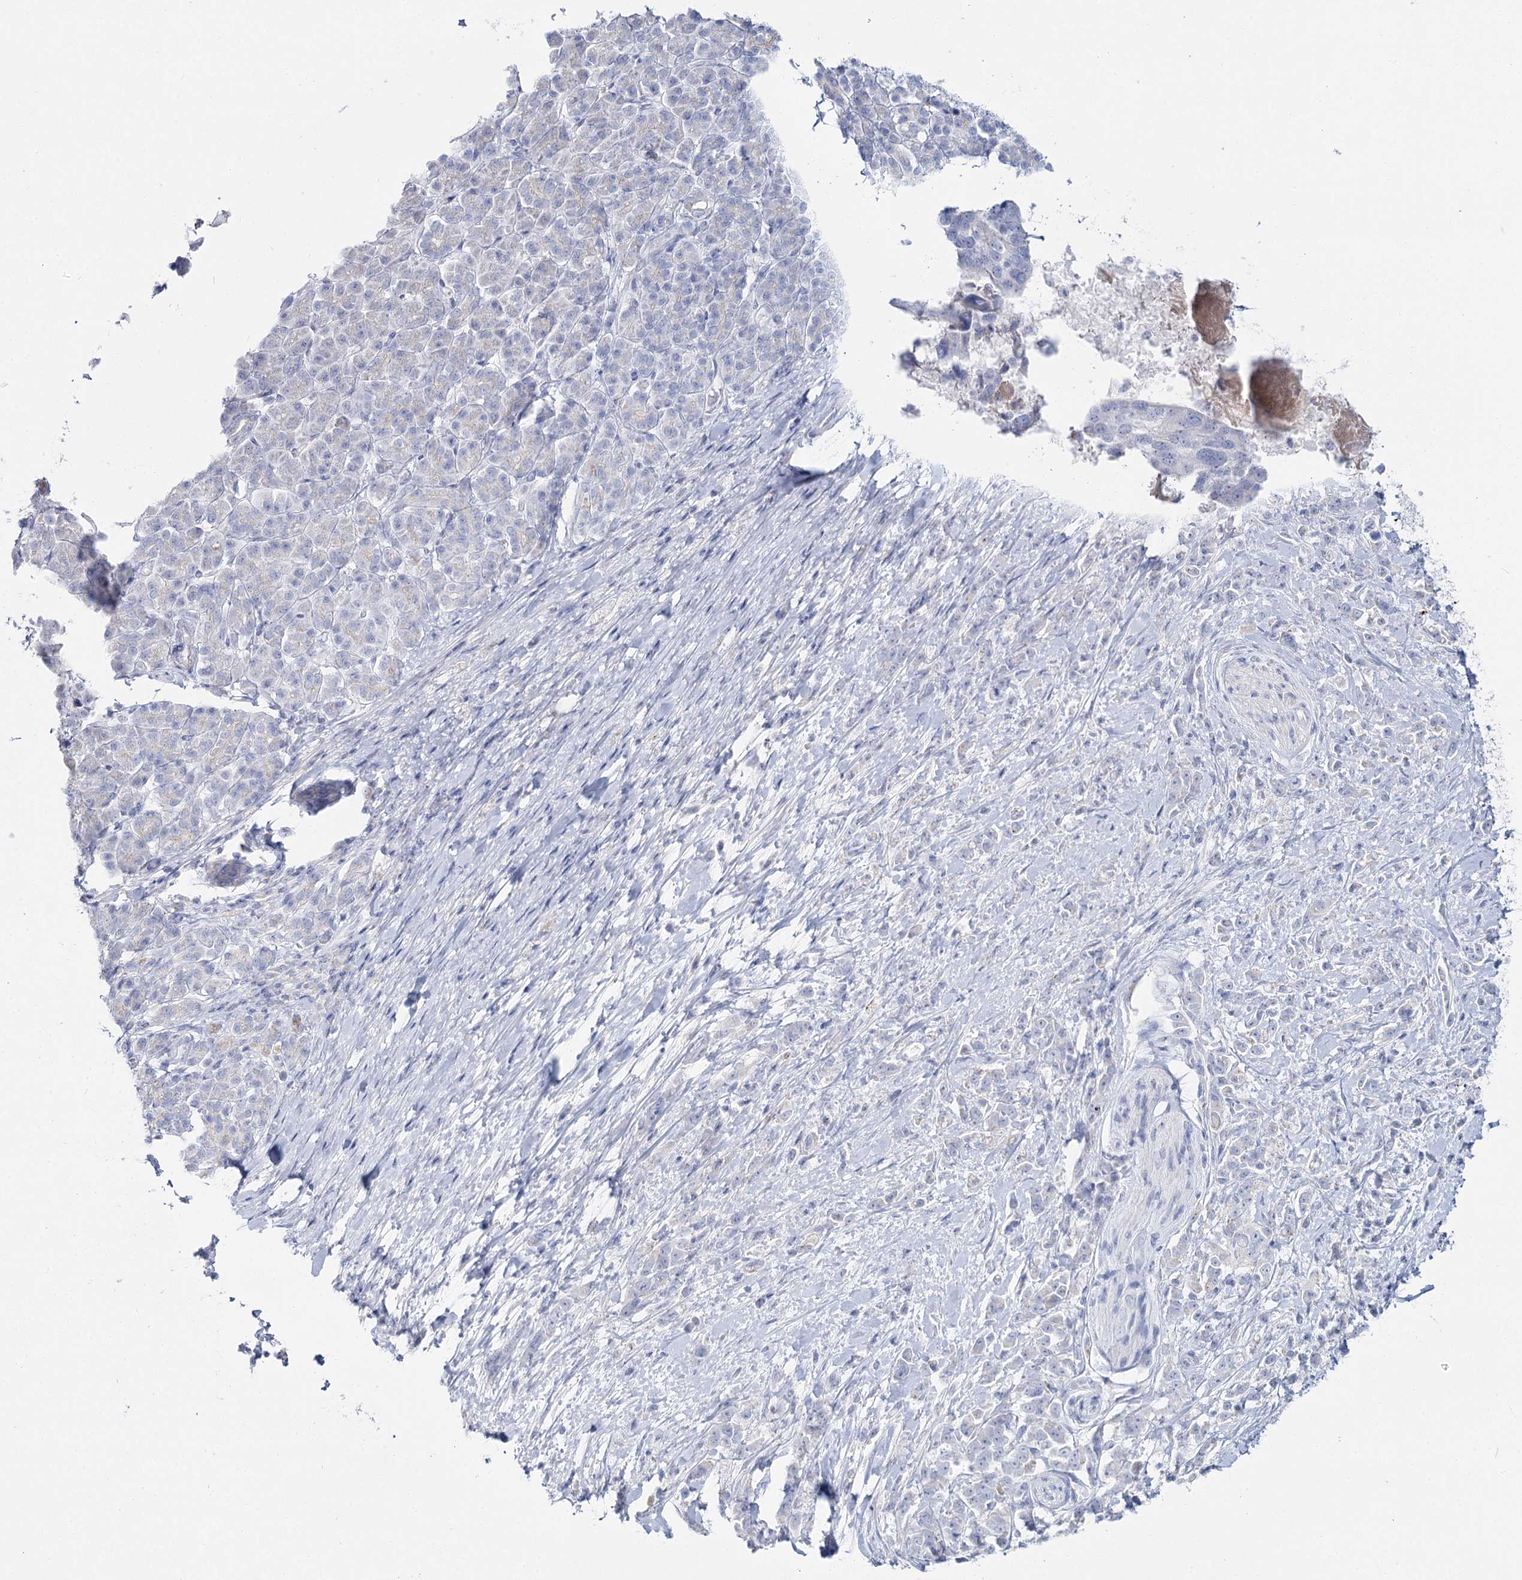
{"staining": {"intensity": "negative", "quantity": "none", "location": "none"}, "tissue": "pancreatic cancer", "cell_type": "Tumor cells", "image_type": "cancer", "snomed": [{"axis": "morphology", "description": "Normal tissue, NOS"}, {"axis": "morphology", "description": "Adenocarcinoma, NOS"}, {"axis": "topography", "description": "Pancreas"}], "caption": "Image shows no significant protein staining in tumor cells of adenocarcinoma (pancreatic). The staining is performed using DAB (3,3'-diaminobenzidine) brown chromogen with nuclei counter-stained in using hematoxylin.", "gene": "SLC17A2", "patient": {"sex": "female", "age": 64}}